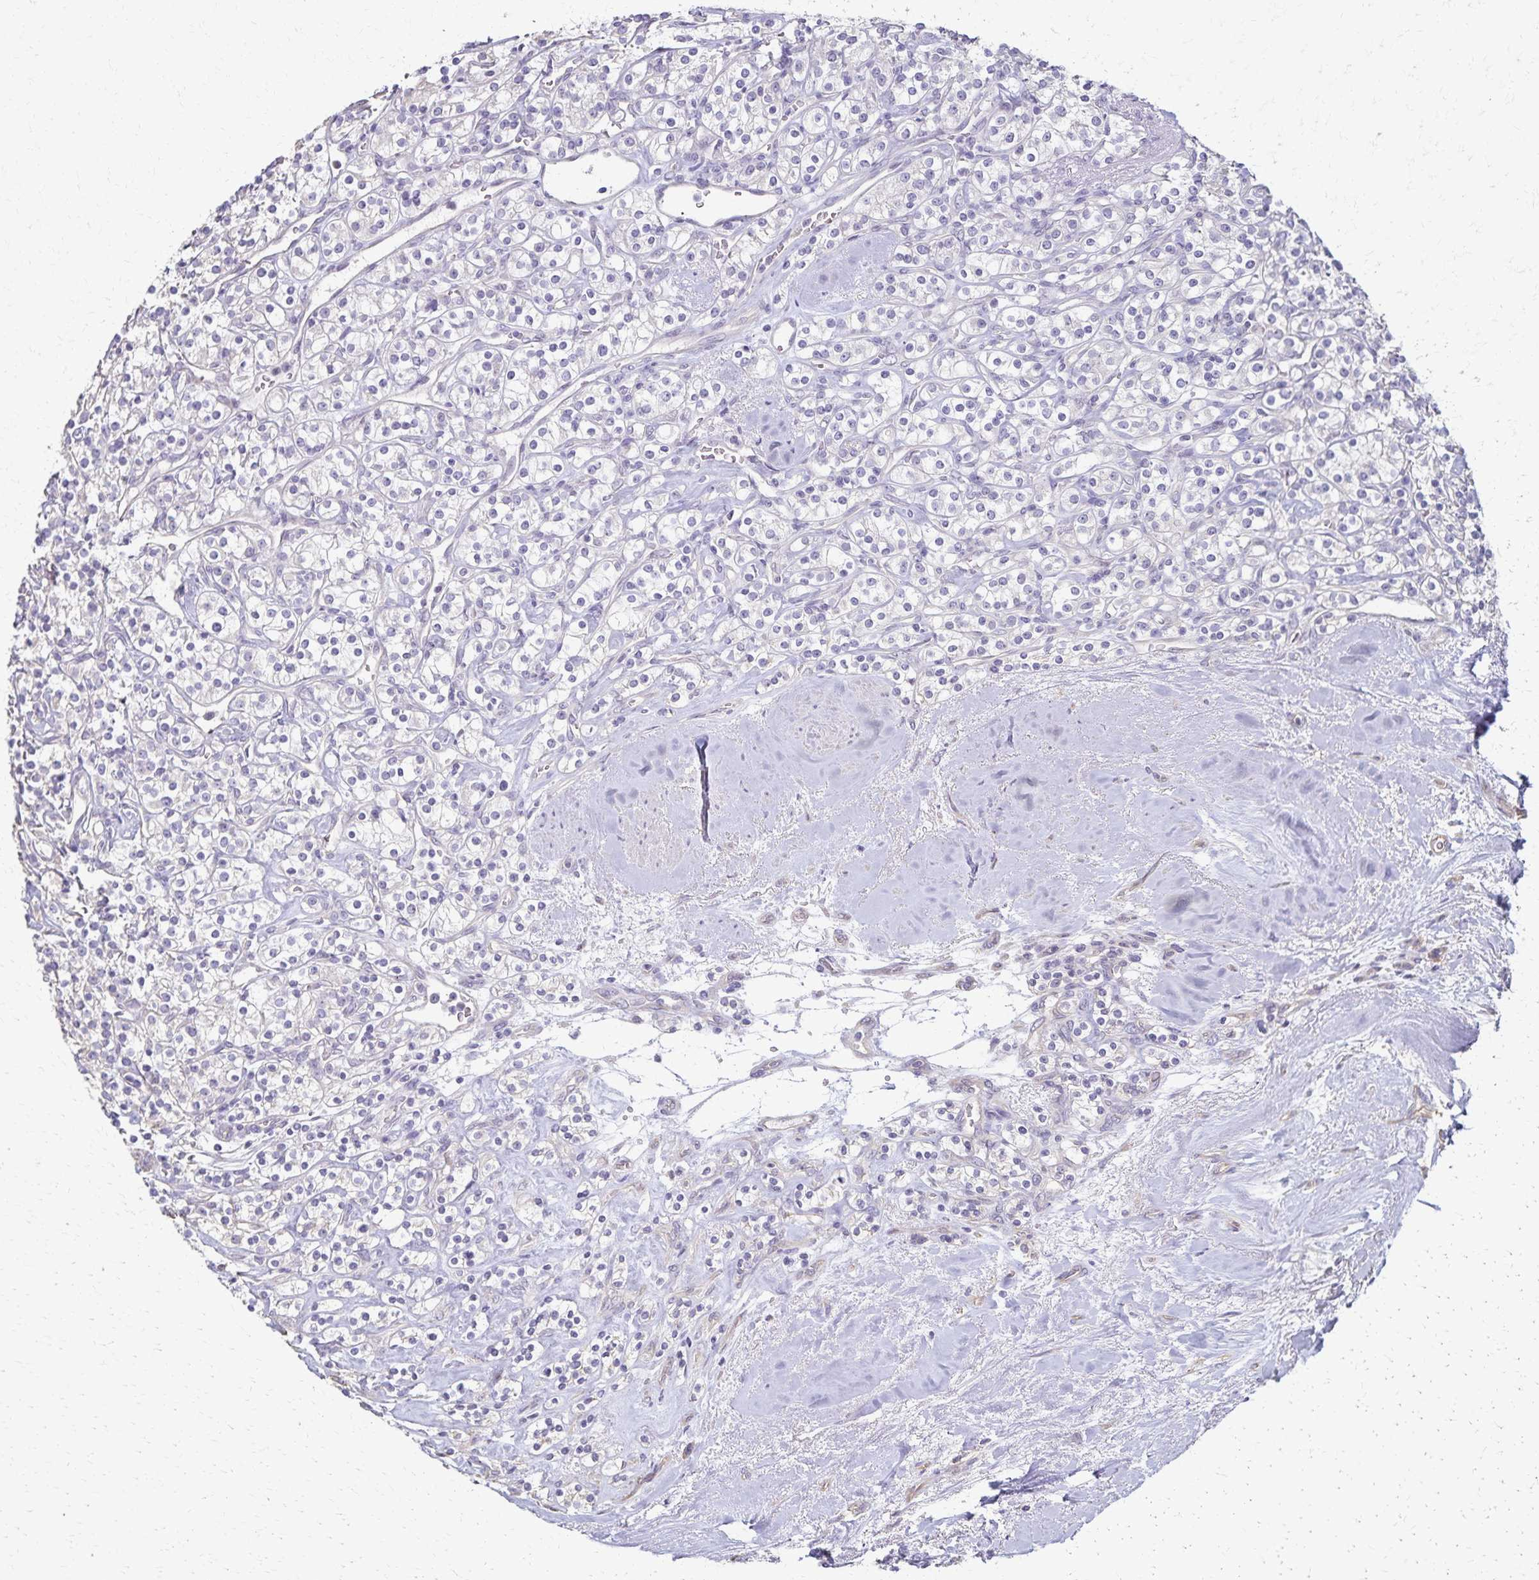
{"staining": {"intensity": "negative", "quantity": "none", "location": "none"}, "tissue": "renal cancer", "cell_type": "Tumor cells", "image_type": "cancer", "snomed": [{"axis": "morphology", "description": "Adenocarcinoma, NOS"}, {"axis": "topography", "description": "Kidney"}], "caption": "This is a micrograph of immunohistochemistry staining of renal cancer, which shows no staining in tumor cells.", "gene": "KISS1", "patient": {"sex": "male", "age": 77}}